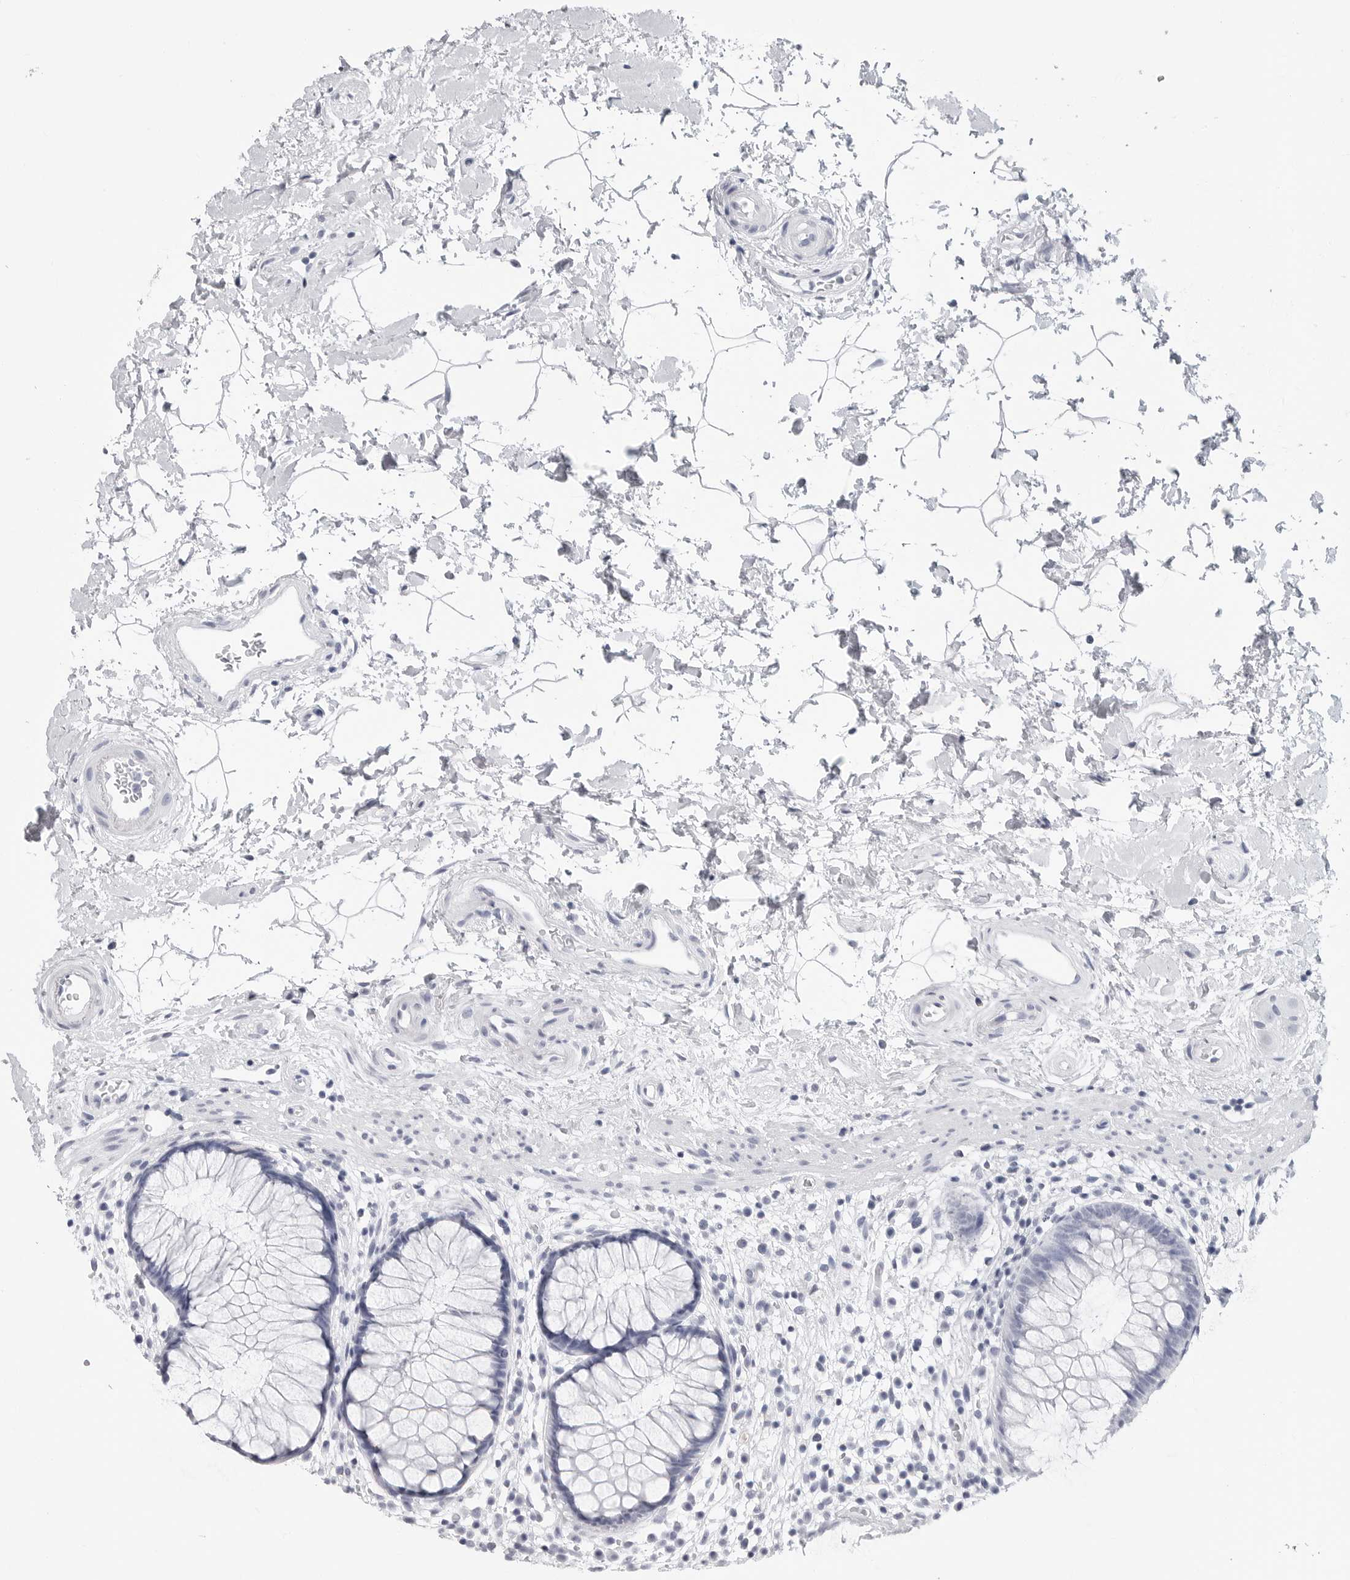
{"staining": {"intensity": "negative", "quantity": "none", "location": "none"}, "tissue": "rectum", "cell_type": "Glandular cells", "image_type": "normal", "snomed": [{"axis": "morphology", "description": "Normal tissue, NOS"}, {"axis": "topography", "description": "Rectum"}], "caption": "Immunohistochemistry (IHC) photomicrograph of unremarkable rectum: rectum stained with DAB shows no significant protein expression in glandular cells.", "gene": "CSH1", "patient": {"sex": "male", "age": 51}}